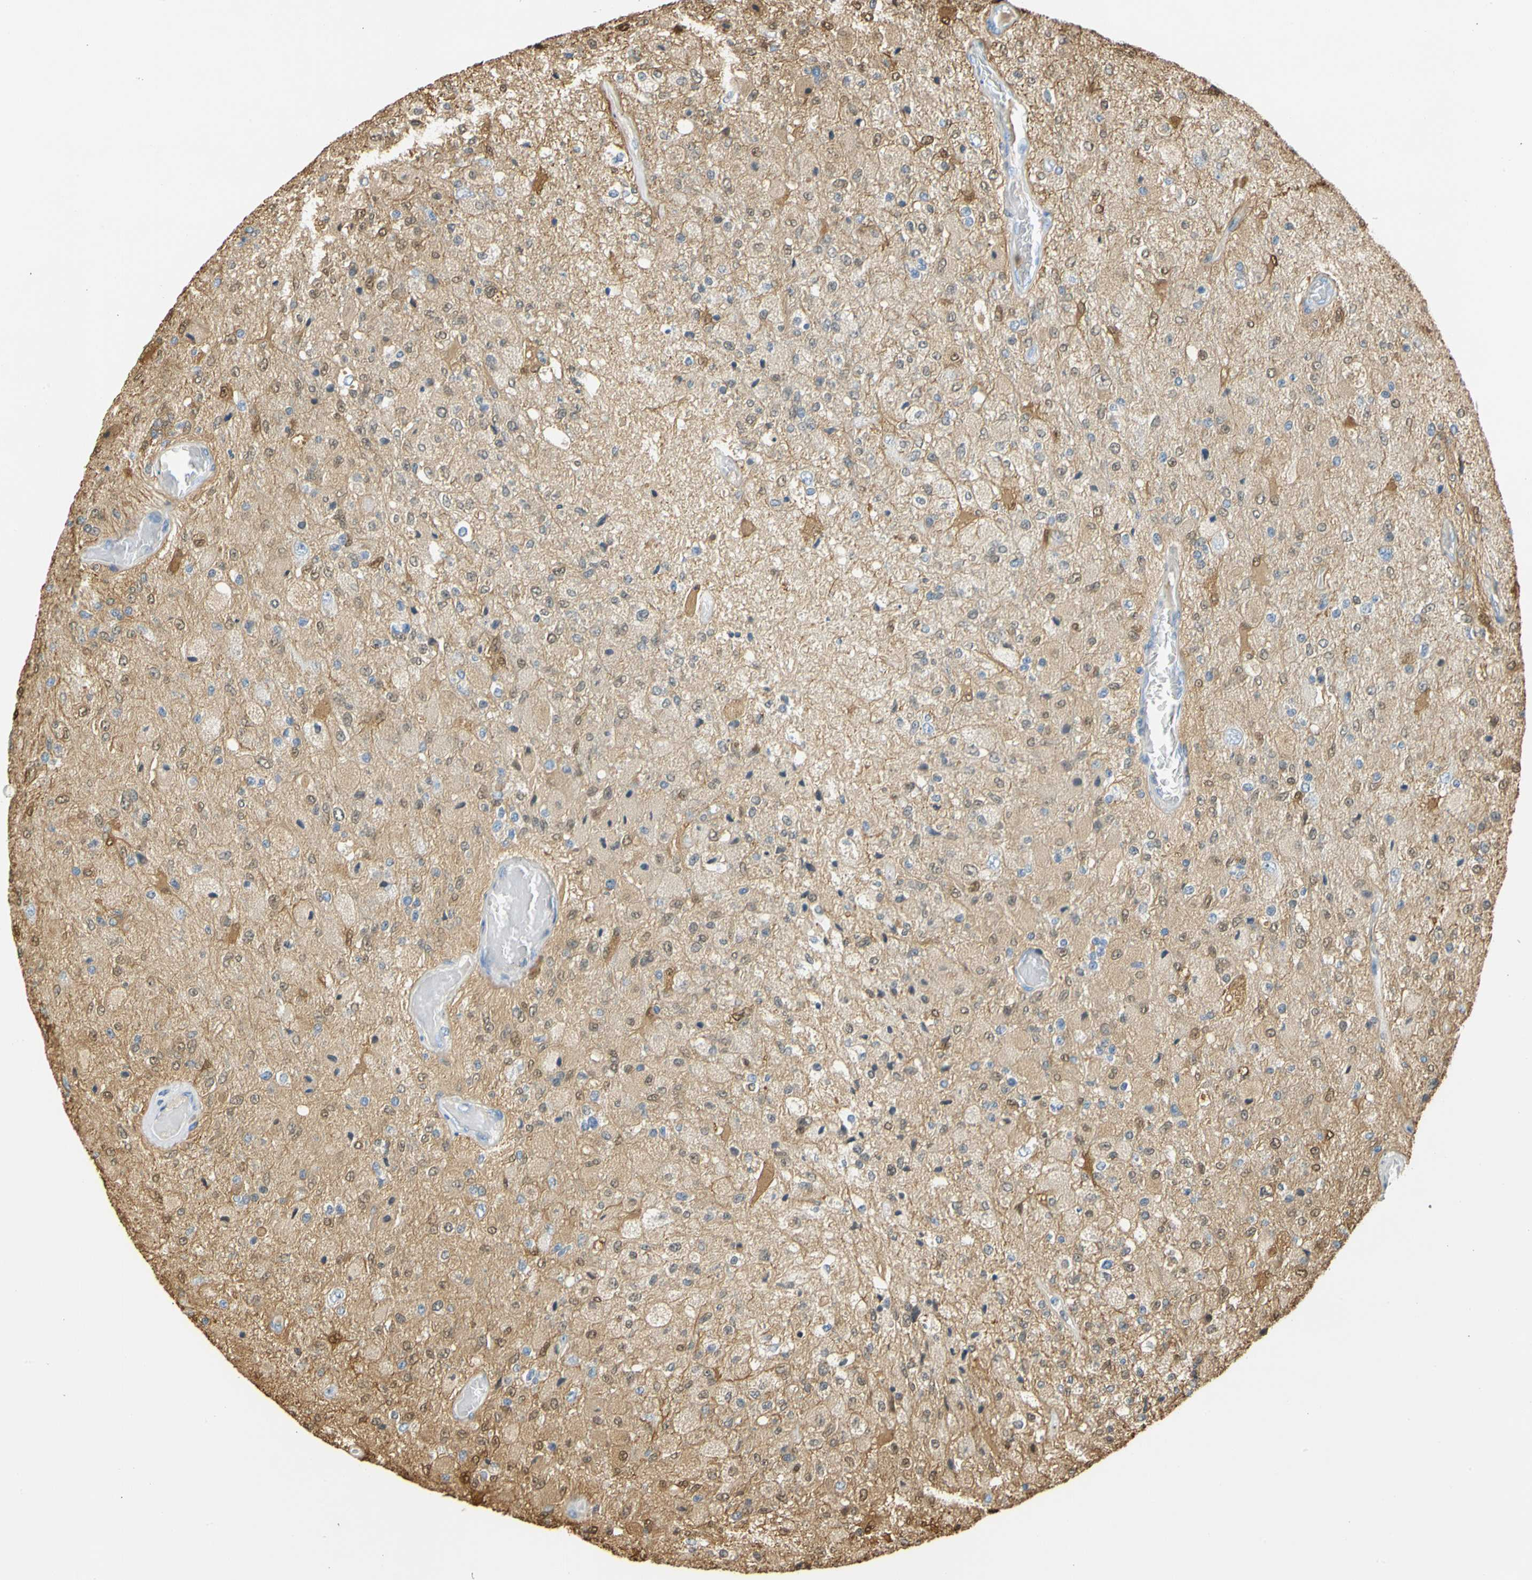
{"staining": {"intensity": "weak", "quantity": ">75%", "location": "cytoplasmic/membranous,nuclear"}, "tissue": "glioma", "cell_type": "Tumor cells", "image_type": "cancer", "snomed": [{"axis": "morphology", "description": "Normal tissue, NOS"}, {"axis": "morphology", "description": "Glioma, malignant, High grade"}, {"axis": "topography", "description": "Cerebral cortex"}], "caption": "High-grade glioma (malignant) stained for a protein (brown) demonstrates weak cytoplasmic/membranous and nuclear positive expression in about >75% of tumor cells.", "gene": "S100A6", "patient": {"sex": "male", "age": 77}}